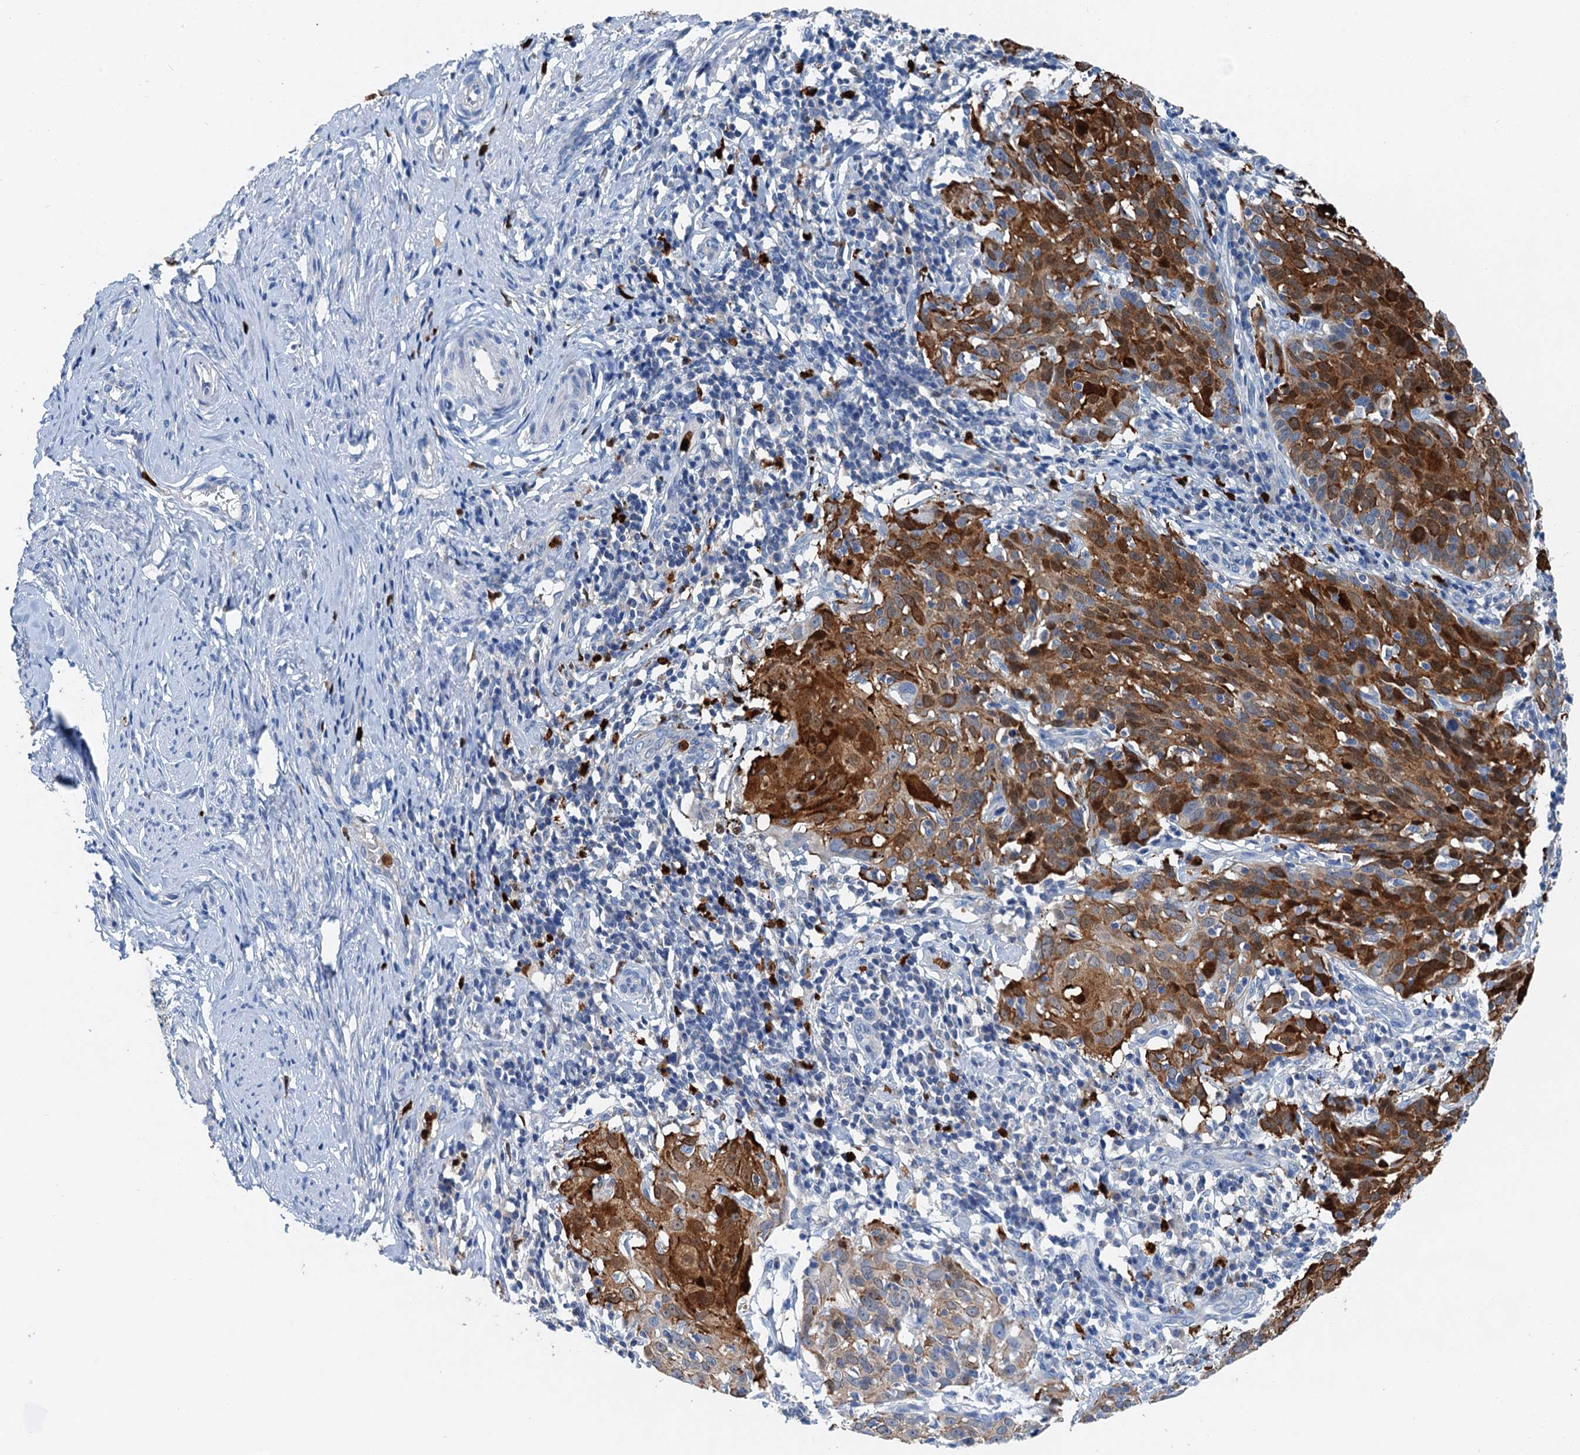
{"staining": {"intensity": "moderate", "quantity": ">75%", "location": "cytoplasmic/membranous"}, "tissue": "cervical cancer", "cell_type": "Tumor cells", "image_type": "cancer", "snomed": [{"axis": "morphology", "description": "Squamous cell carcinoma, NOS"}, {"axis": "topography", "description": "Cervix"}], "caption": "A brown stain labels moderate cytoplasmic/membranous staining of a protein in human cervical cancer (squamous cell carcinoma) tumor cells.", "gene": "OTOA", "patient": {"sex": "female", "age": 50}}